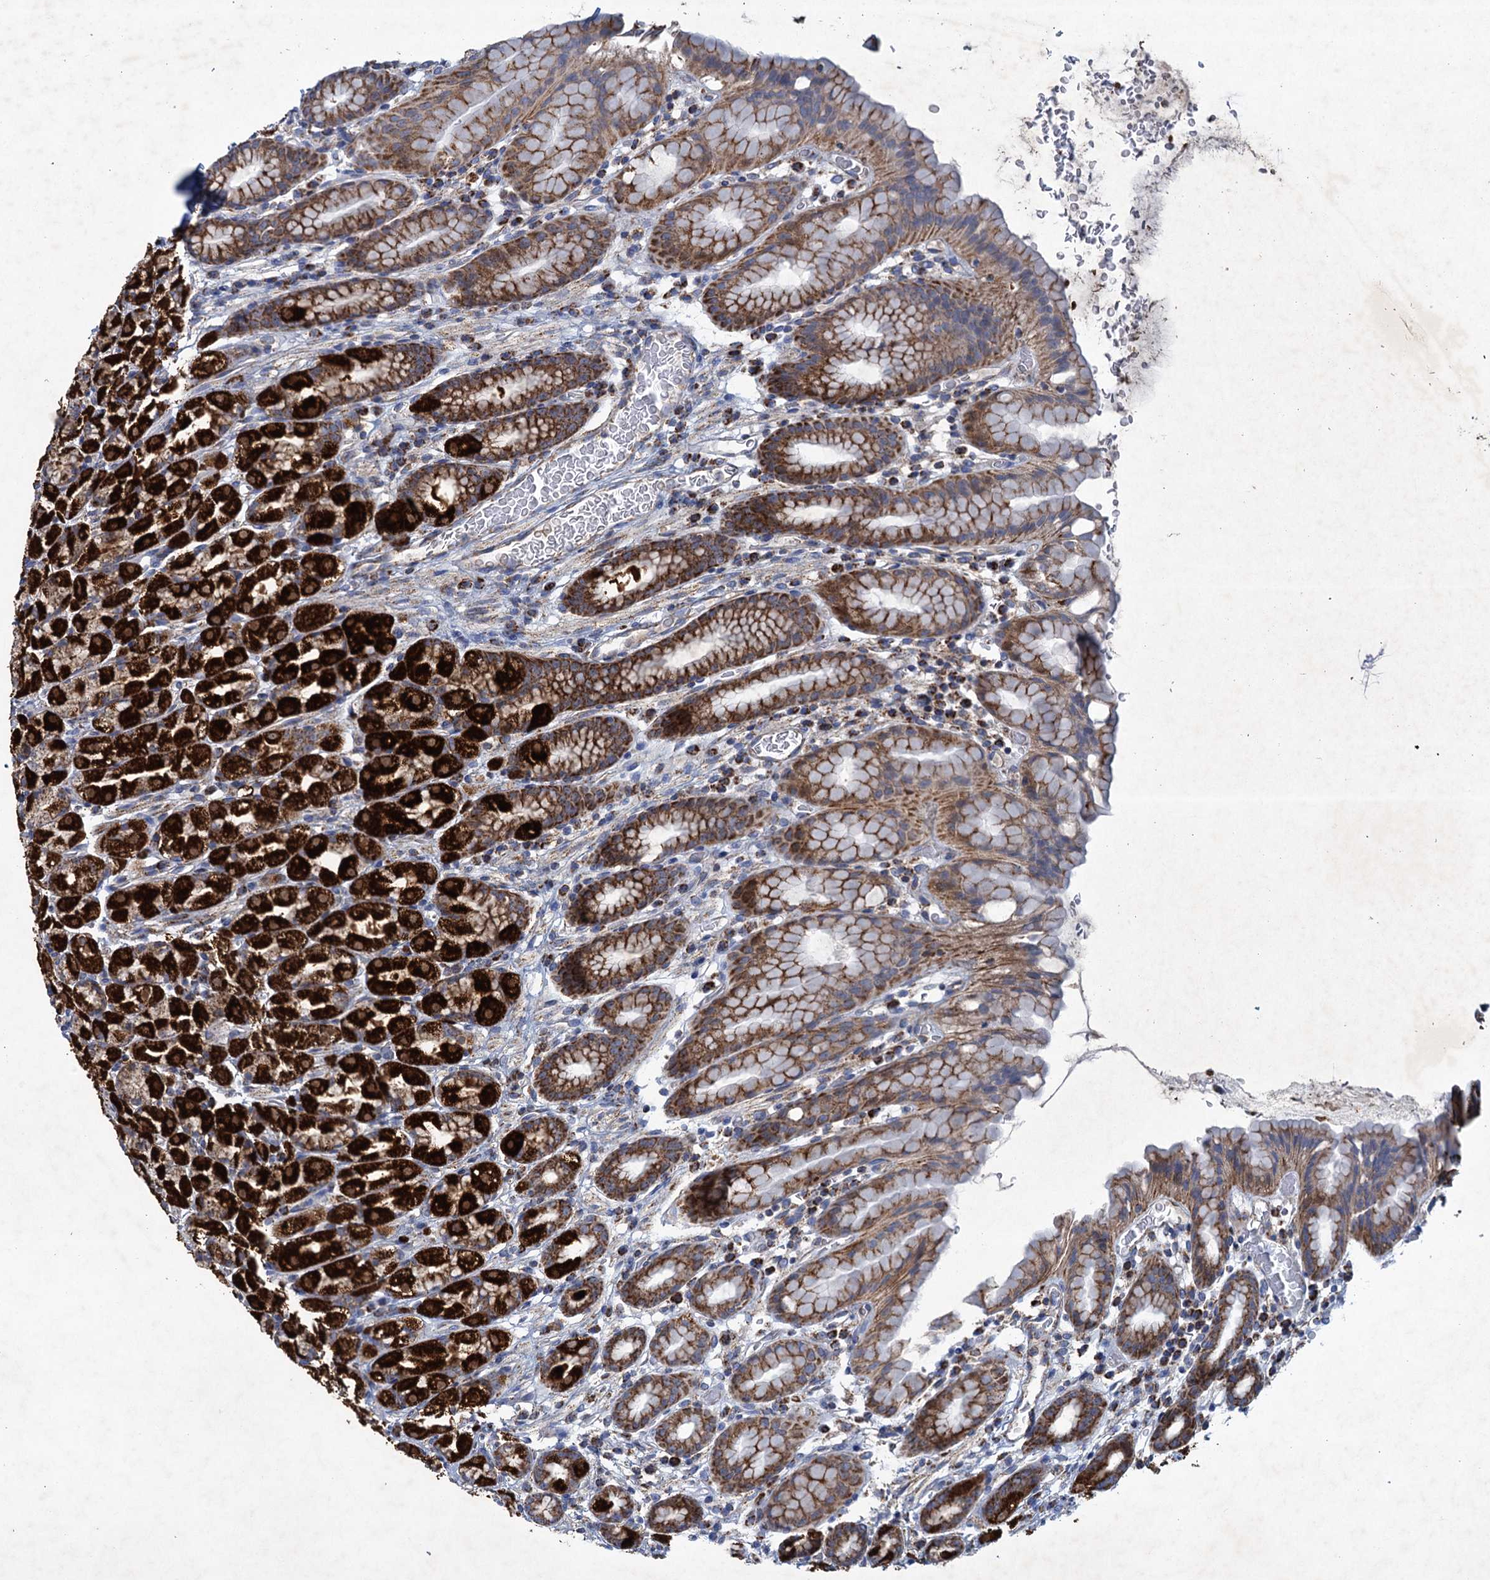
{"staining": {"intensity": "strong", "quantity": ">75%", "location": "cytoplasmic/membranous"}, "tissue": "stomach", "cell_type": "Glandular cells", "image_type": "normal", "snomed": [{"axis": "morphology", "description": "Normal tissue, NOS"}, {"axis": "topography", "description": "Stomach, upper"}, {"axis": "topography", "description": "Stomach, lower"}, {"axis": "topography", "description": "Small intestine"}], "caption": "Protein staining of normal stomach displays strong cytoplasmic/membranous staining in approximately >75% of glandular cells. (Stains: DAB (3,3'-diaminobenzidine) in brown, nuclei in blue, Microscopy: brightfield microscopy at high magnification).", "gene": "GTPBP3", "patient": {"sex": "male", "age": 68}}